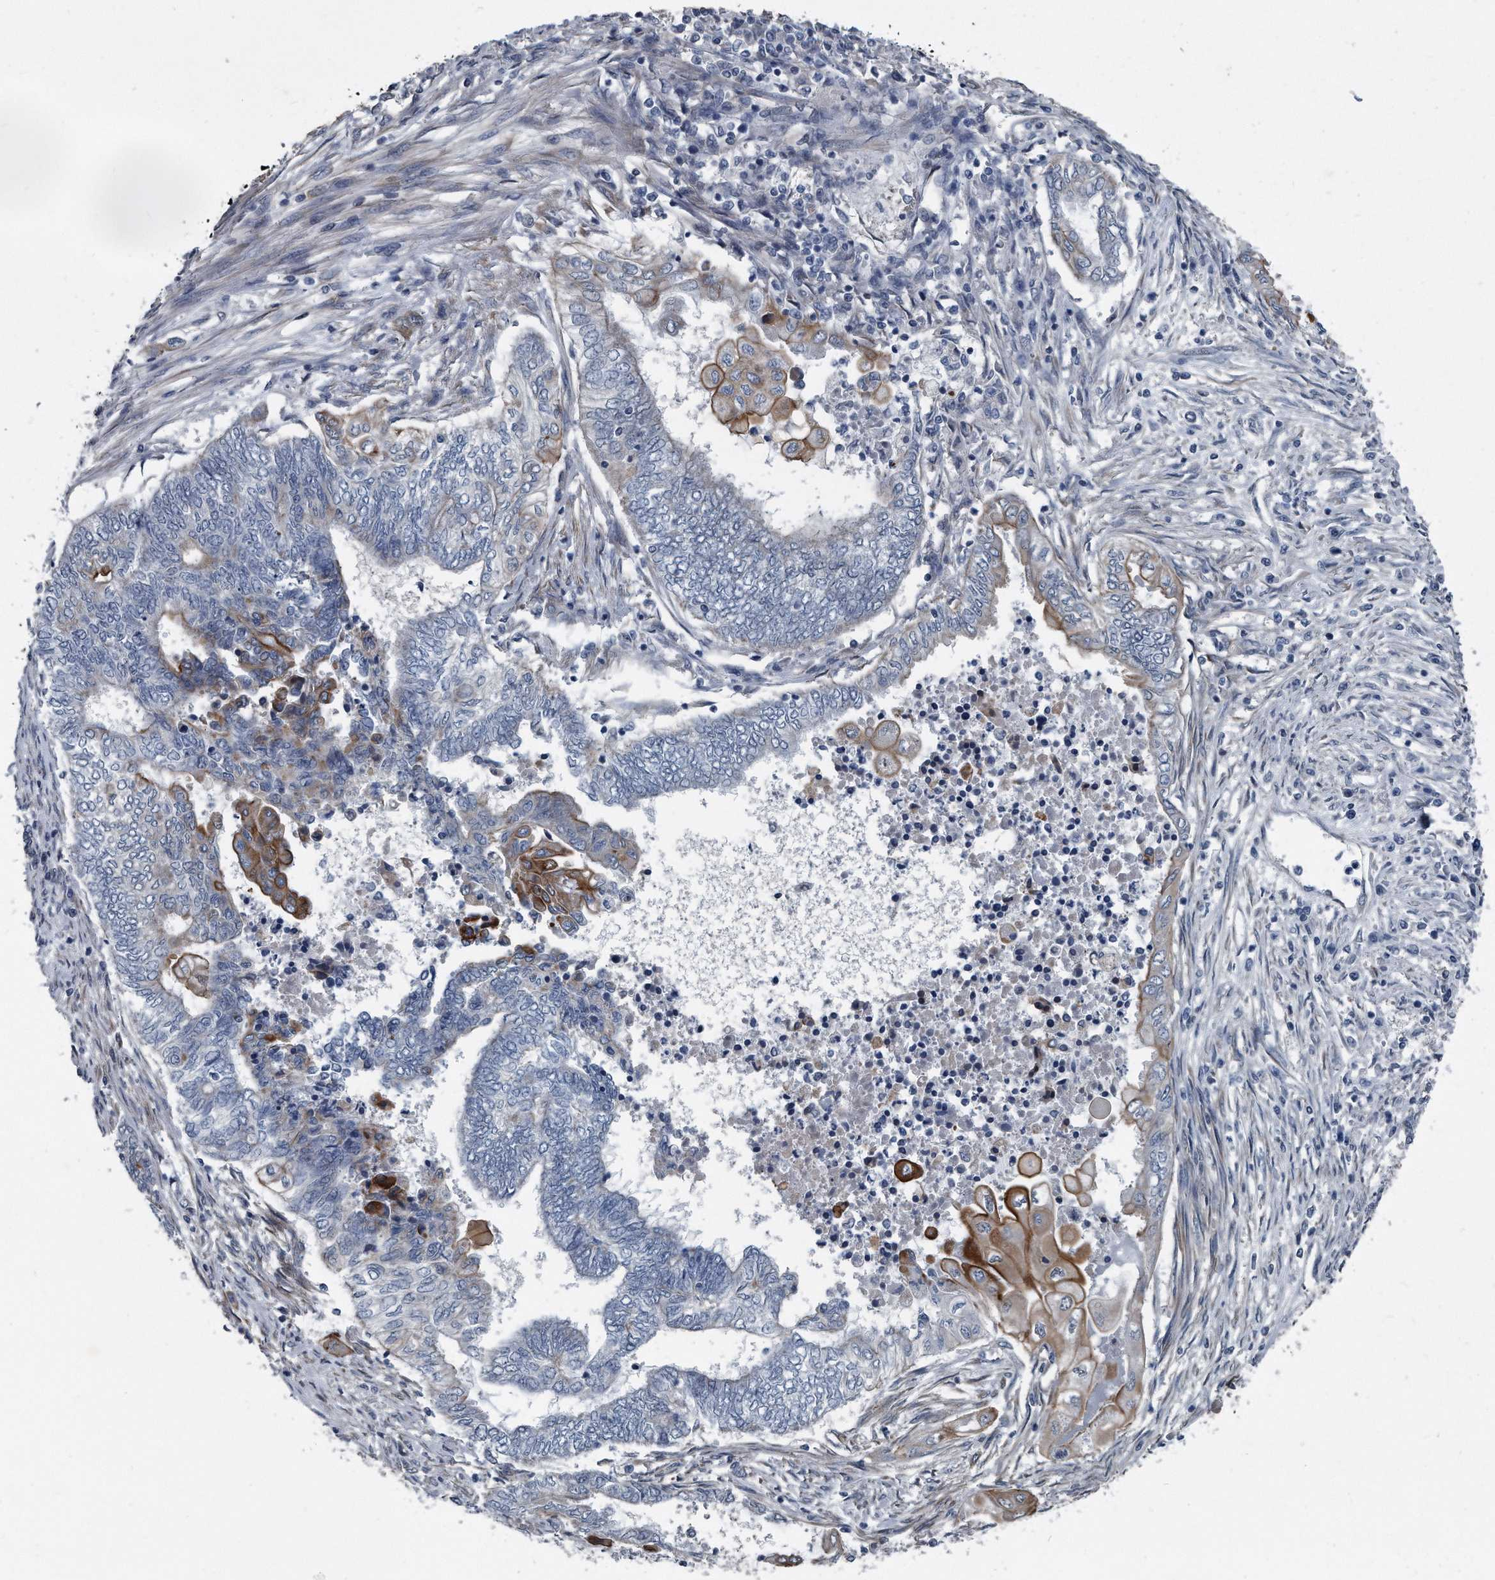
{"staining": {"intensity": "moderate", "quantity": "<25%", "location": "cytoplasmic/membranous"}, "tissue": "endometrial cancer", "cell_type": "Tumor cells", "image_type": "cancer", "snomed": [{"axis": "morphology", "description": "Adenocarcinoma, NOS"}, {"axis": "topography", "description": "Uterus"}, {"axis": "topography", "description": "Endometrium"}], "caption": "Tumor cells demonstrate moderate cytoplasmic/membranous positivity in approximately <25% of cells in endometrial cancer.", "gene": "PLEC", "patient": {"sex": "female", "age": 70}}